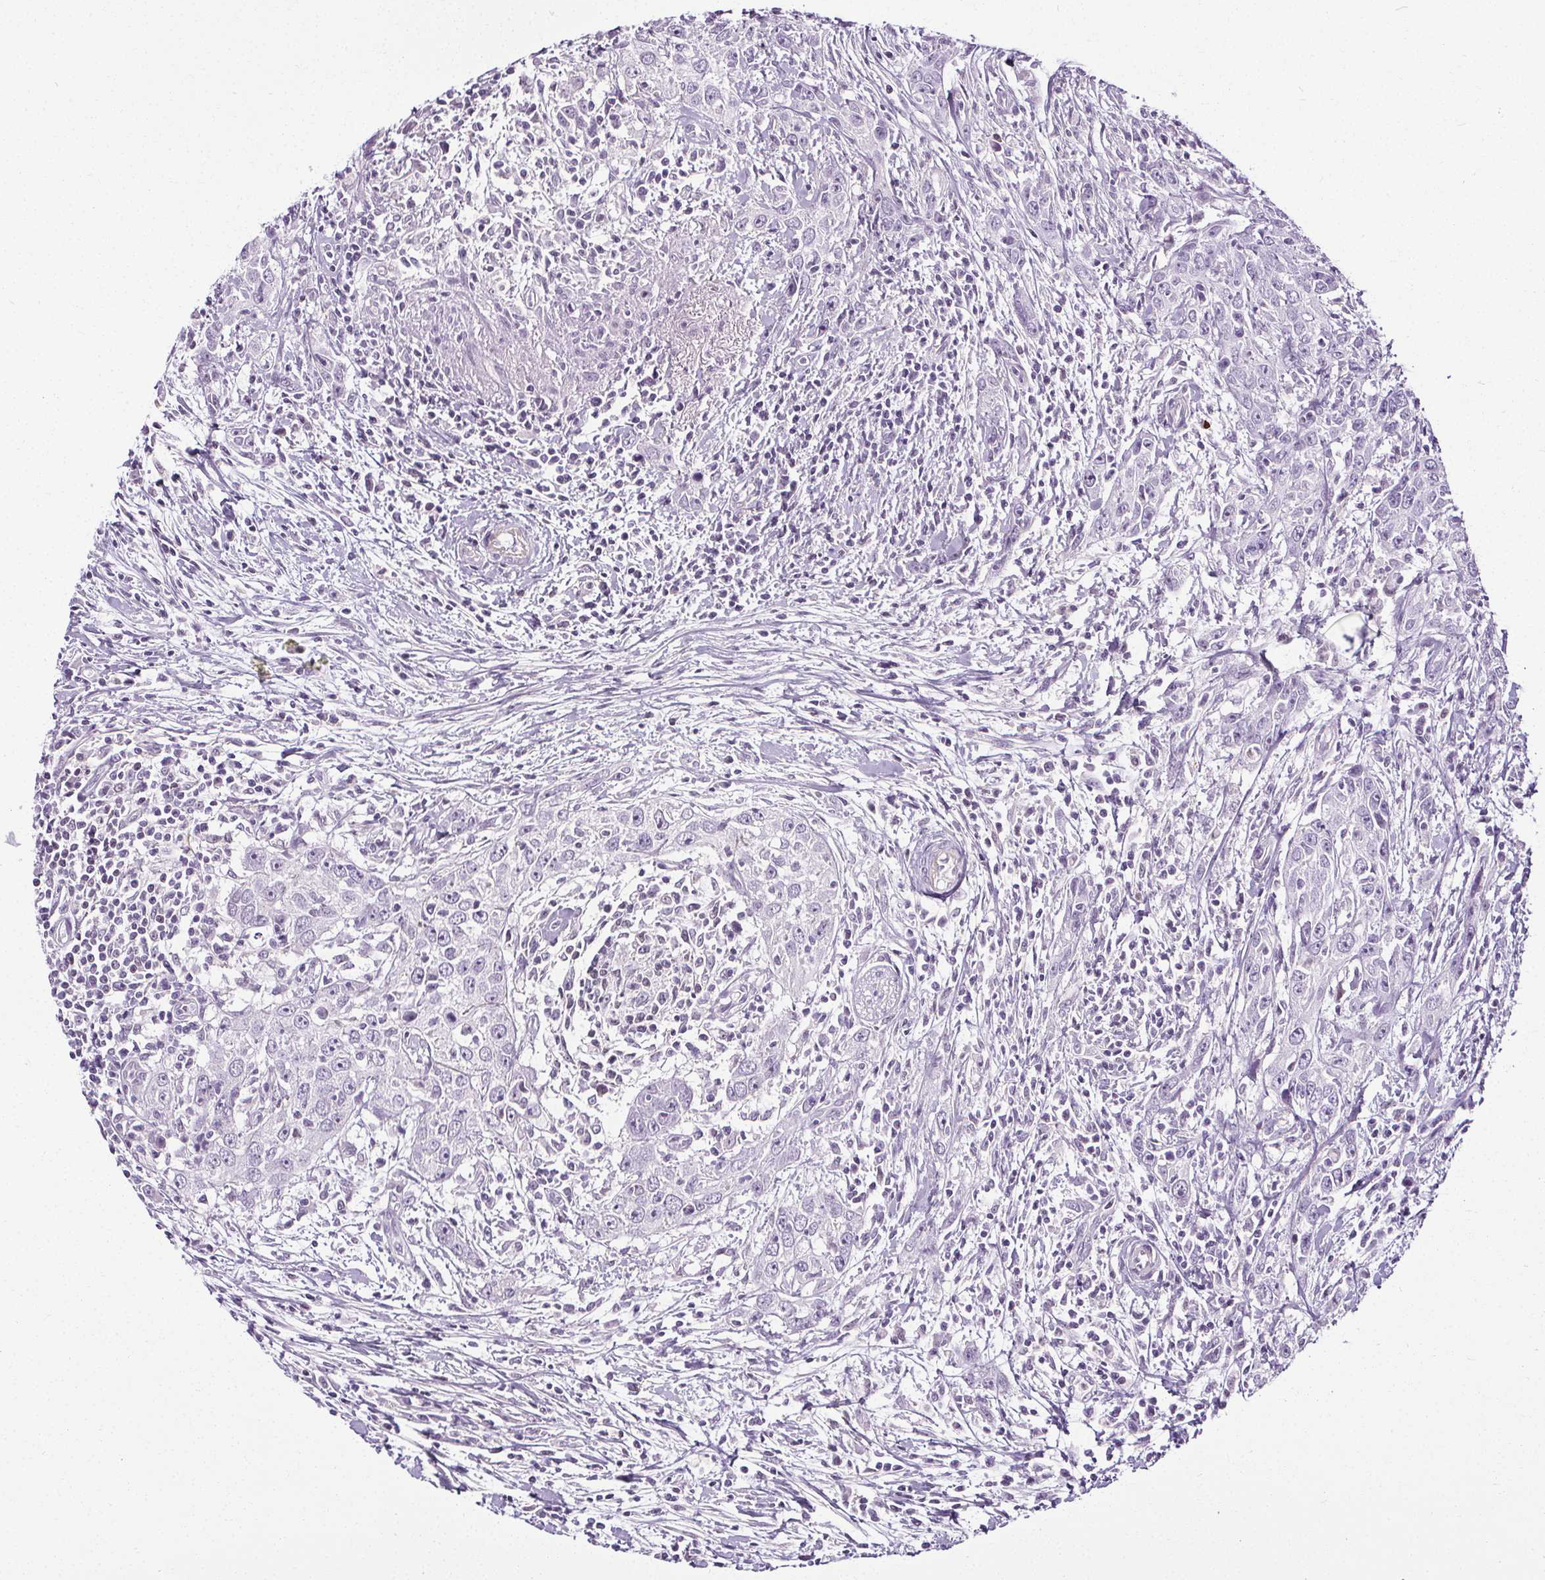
{"staining": {"intensity": "negative", "quantity": "none", "location": "none"}, "tissue": "urothelial cancer", "cell_type": "Tumor cells", "image_type": "cancer", "snomed": [{"axis": "morphology", "description": "Urothelial carcinoma, High grade"}, {"axis": "topography", "description": "Urinary bladder"}], "caption": "Urothelial cancer stained for a protein using immunohistochemistry shows no expression tumor cells.", "gene": "TMEM240", "patient": {"sex": "male", "age": 83}}